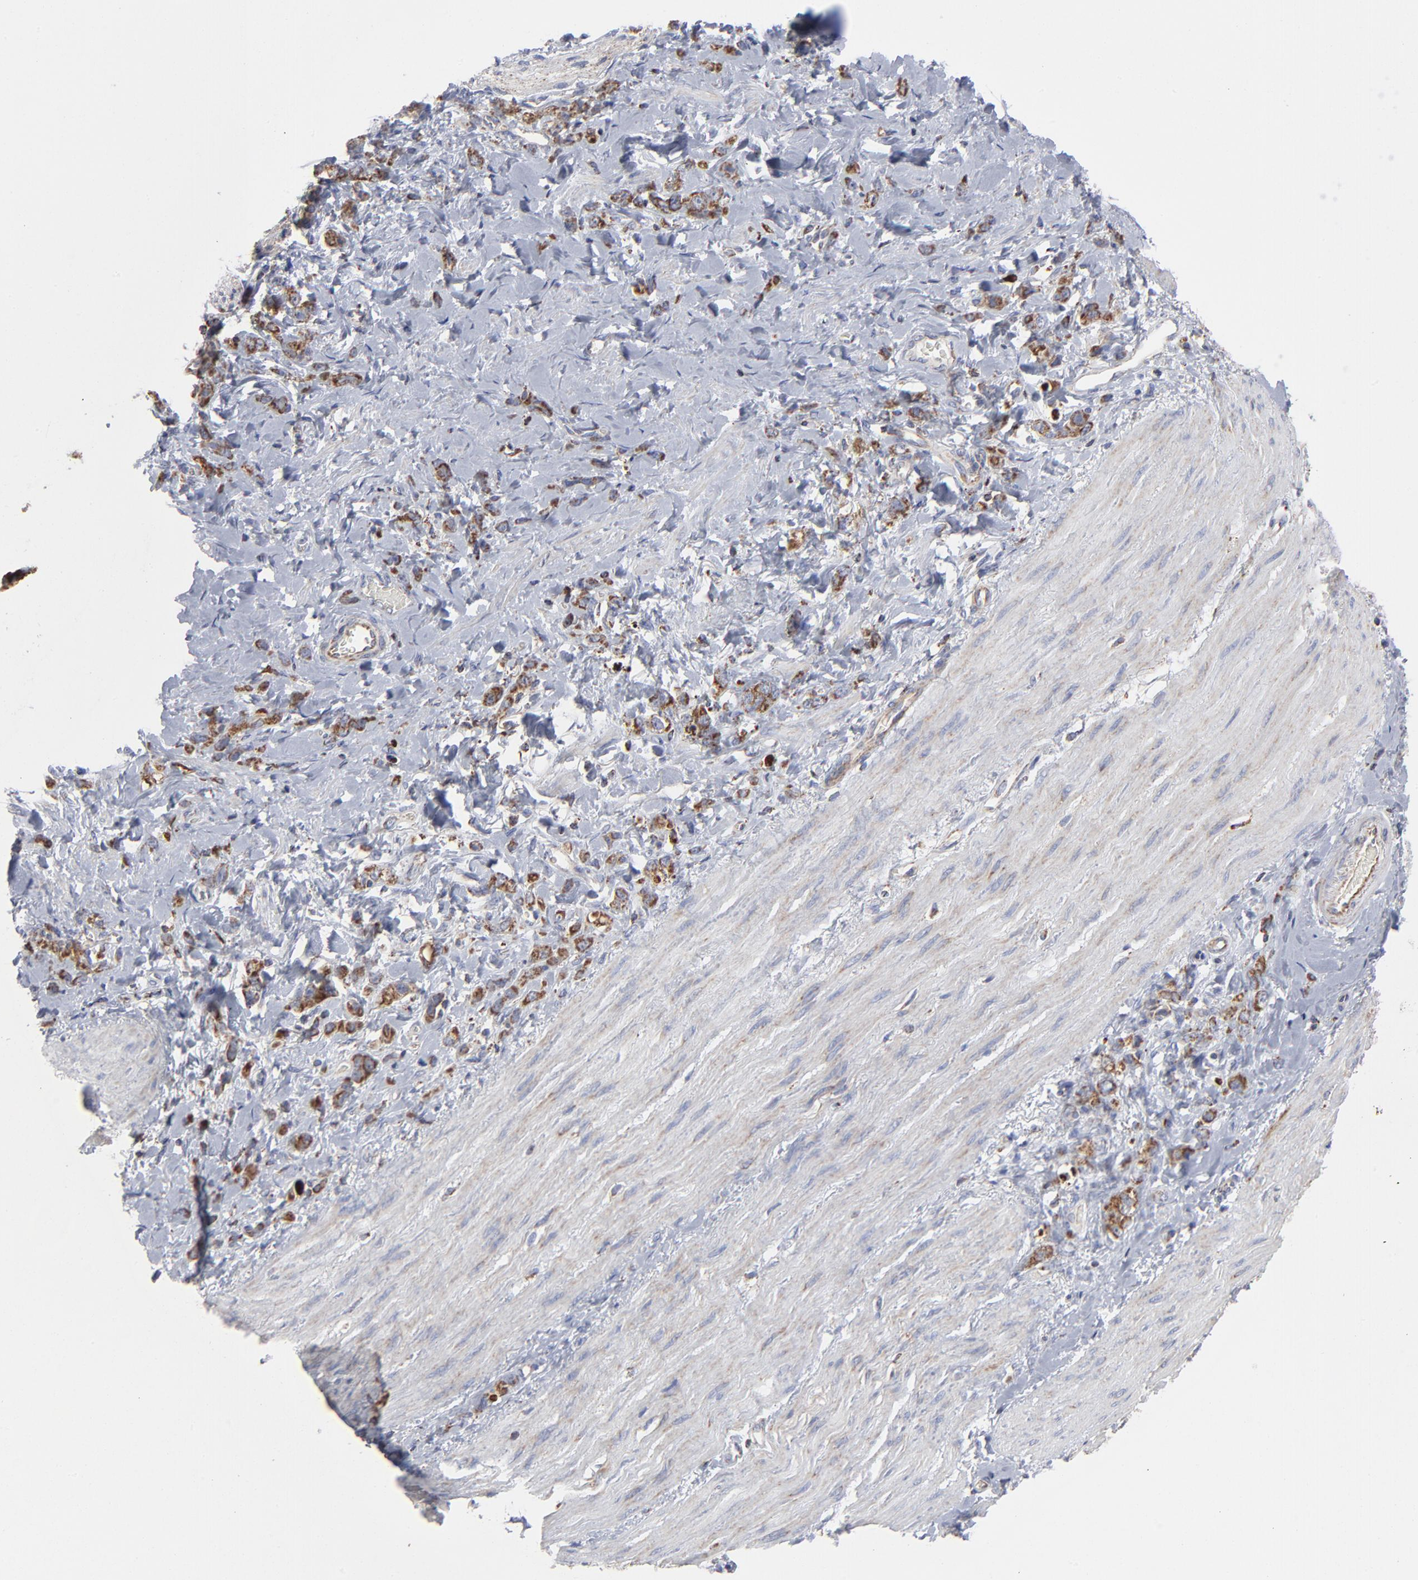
{"staining": {"intensity": "strong", "quantity": ">75%", "location": "cytoplasmic/membranous"}, "tissue": "stomach cancer", "cell_type": "Tumor cells", "image_type": "cancer", "snomed": [{"axis": "morphology", "description": "Normal tissue, NOS"}, {"axis": "morphology", "description": "Adenocarcinoma, NOS"}, {"axis": "topography", "description": "Stomach"}], "caption": "Tumor cells show high levels of strong cytoplasmic/membranous positivity in approximately >75% of cells in stomach adenocarcinoma.", "gene": "ASB3", "patient": {"sex": "male", "age": 82}}